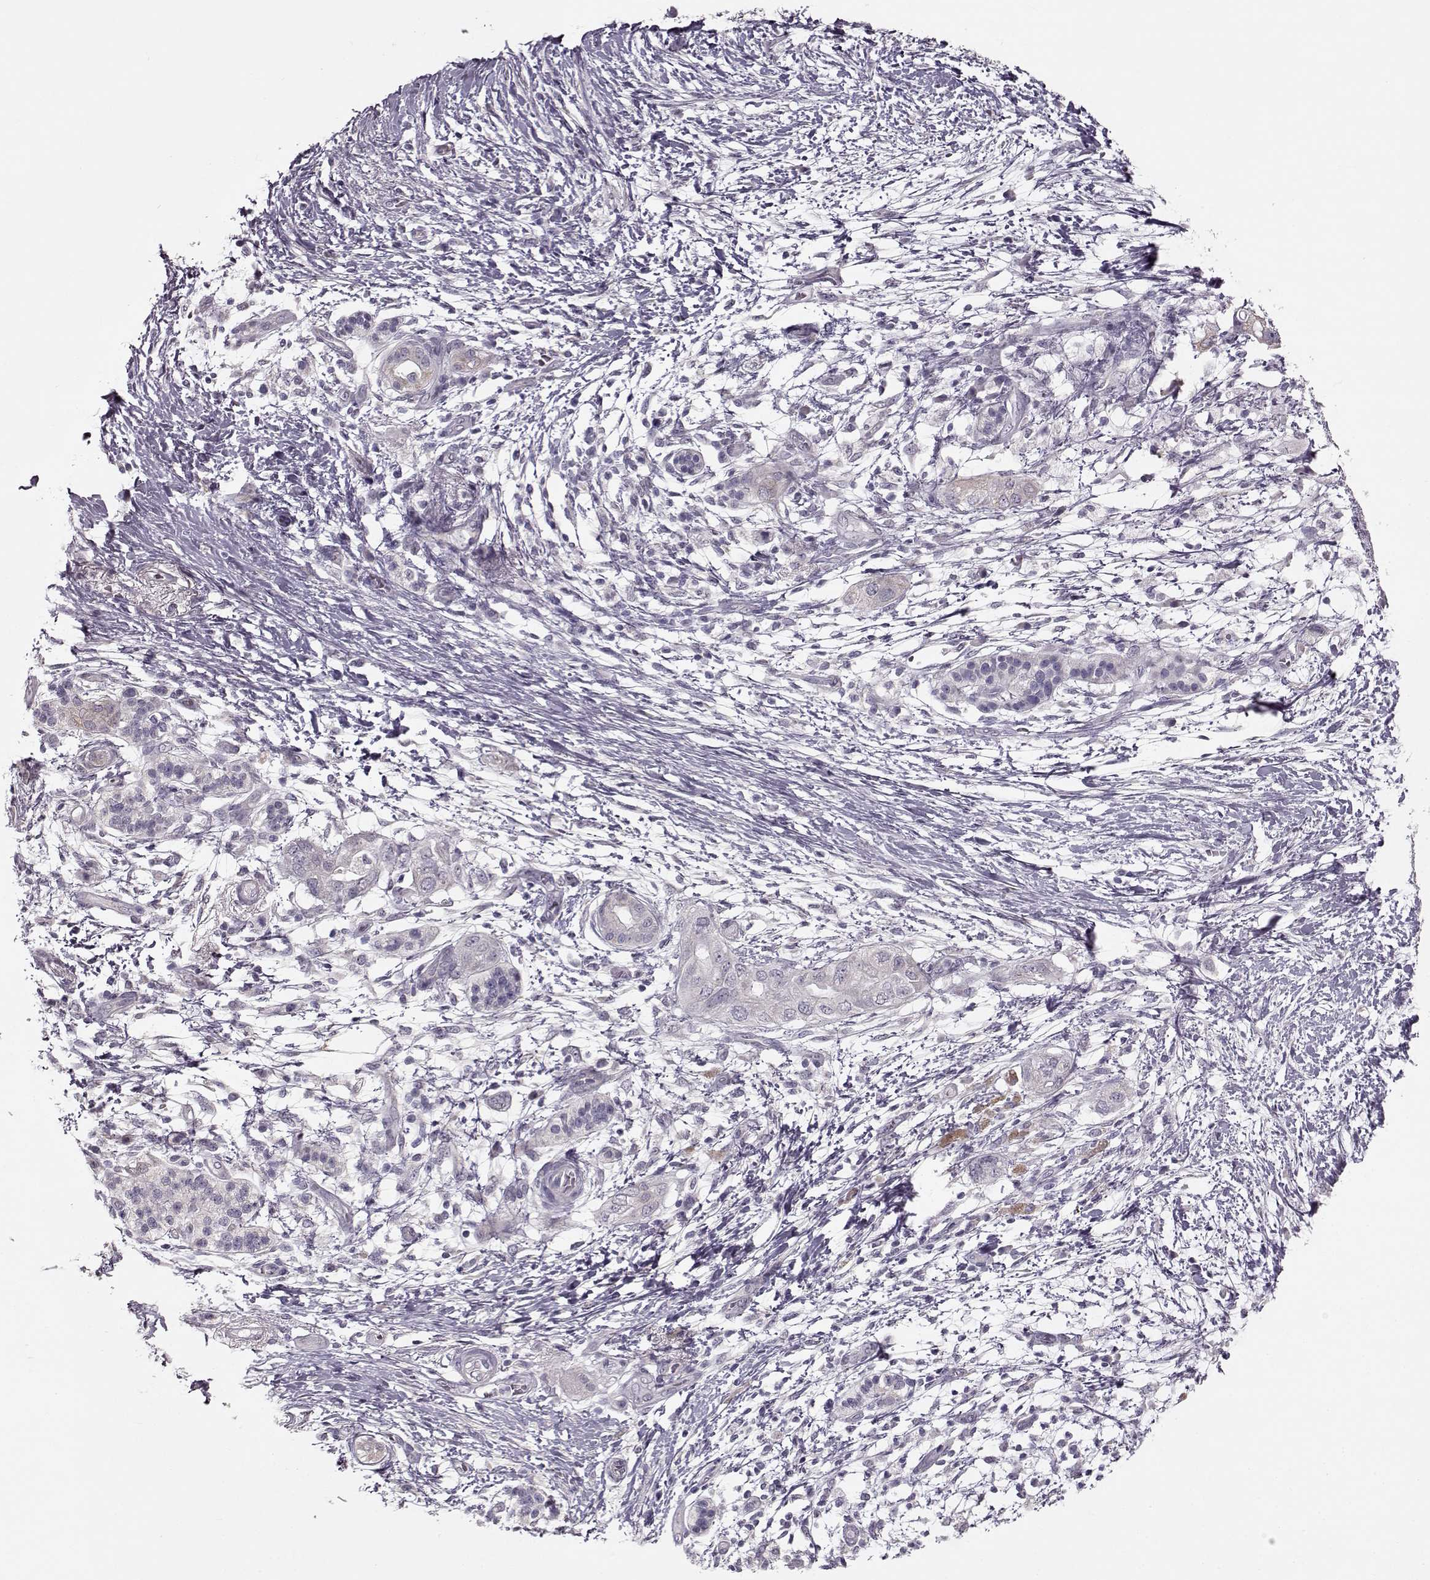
{"staining": {"intensity": "negative", "quantity": "none", "location": "none"}, "tissue": "pancreatic cancer", "cell_type": "Tumor cells", "image_type": "cancer", "snomed": [{"axis": "morphology", "description": "Adenocarcinoma, NOS"}, {"axis": "topography", "description": "Pancreas"}], "caption": "A photomicrograph of adenocarcinoma (pancreatic) stained for a protein exhibits no brown staining in tumor cells.", "gene": "MAP6D1", "patient": {"sex": "female", "age": 72}}